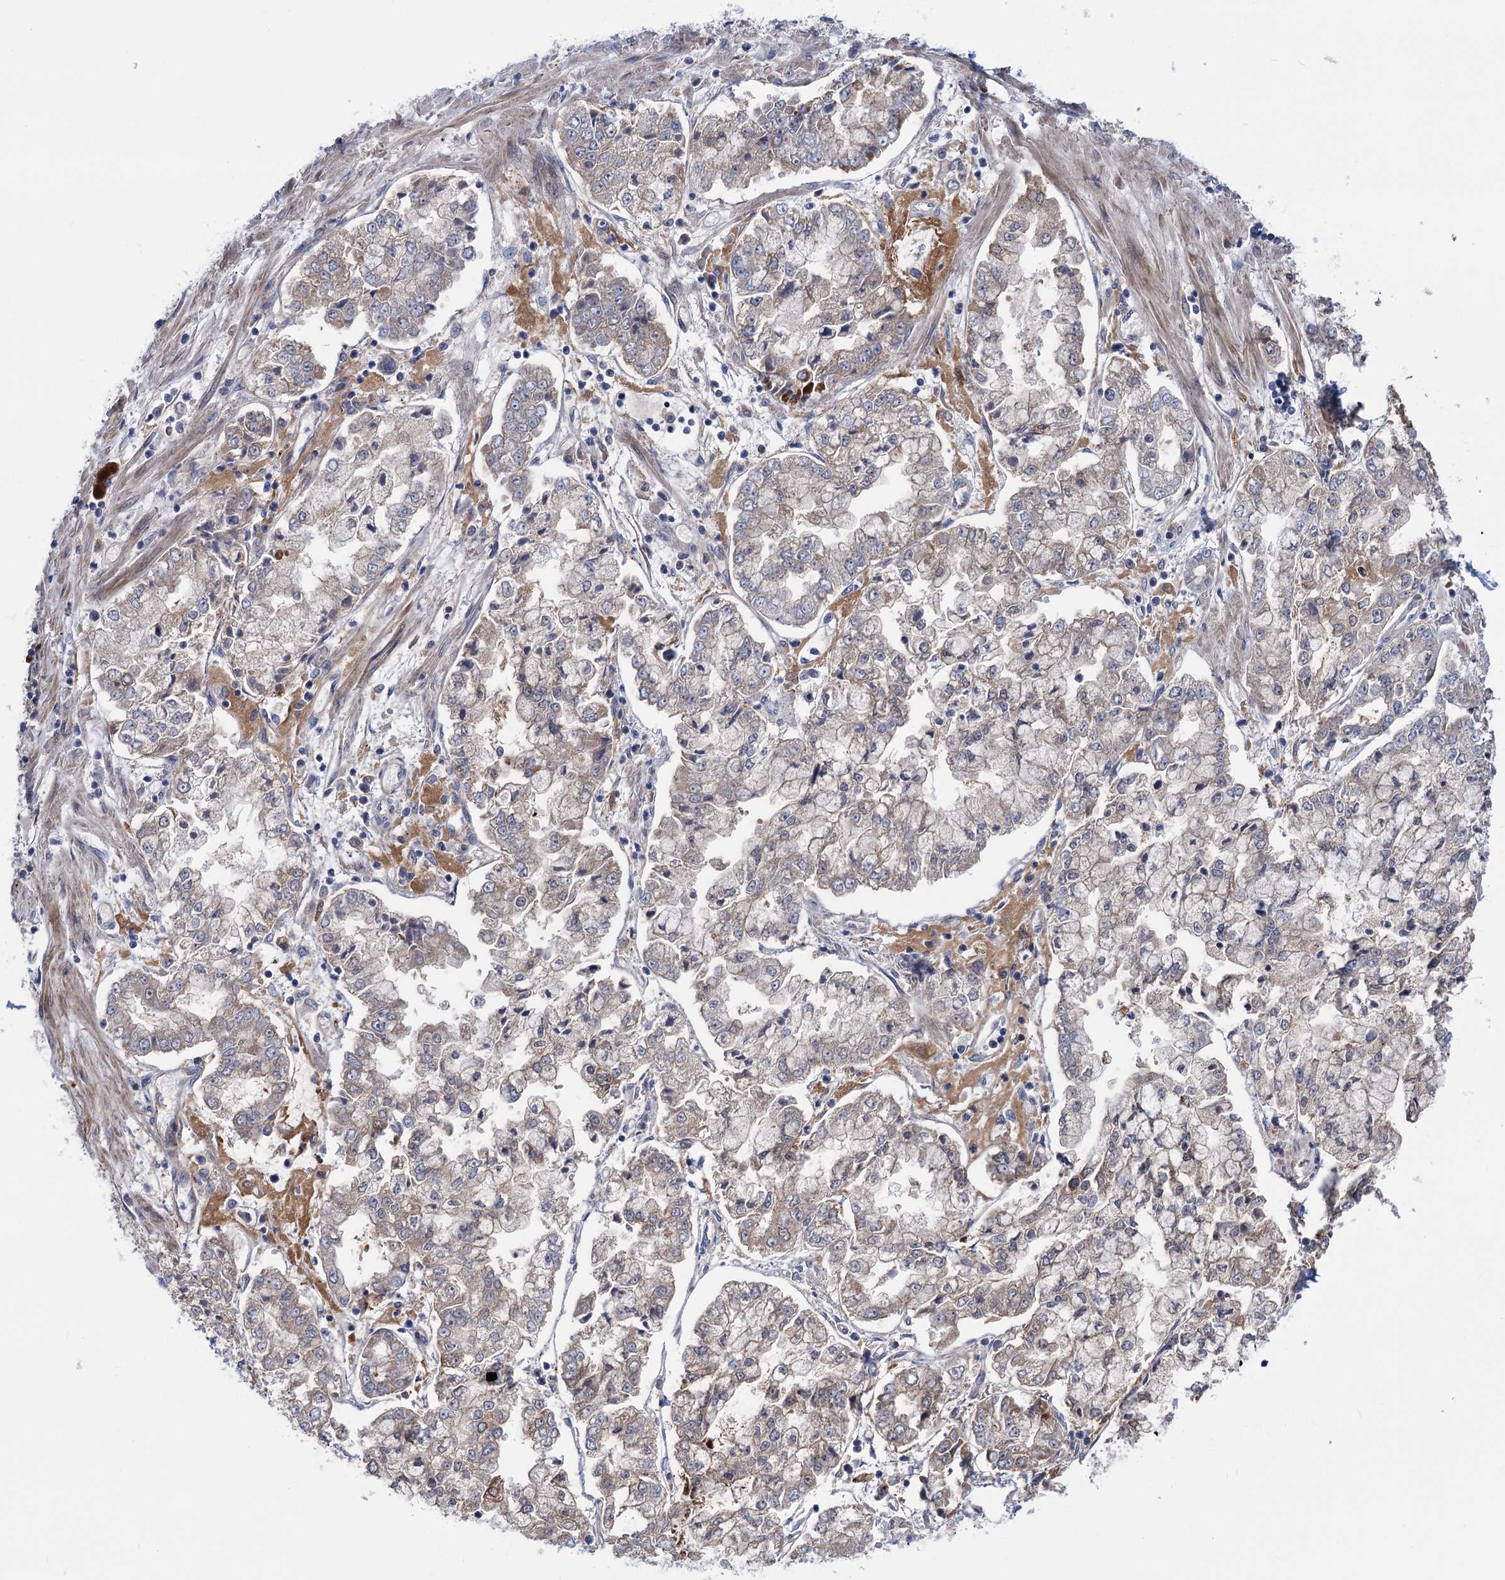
{"staining": {"intensity": "weak", "quantity": "25%-75%", "location": "cytoplasmic/membranous"}, "tissue": "stomach cancer", "cell_type": "Tumor cells", "image_type": "cancer", "snomed": [{"axis": "morphology", "description": "Adenocarcinoma, NOS"}, {"axis": "topography", "description": "Stomach"}], "caption": "Immunohistochemistry histopathology image of neoplastic tissue: human adenocarcinoma (stomach) stained using immunohistochemistry exhibits low levels of weak protein expression localized specifically in the cytoplasmic/membranous of tumor cells, appearing as a cytoplasmic/membranous brown color.", "gene": "ZNRD2", "patient": {"sex": "male", "age": 76}}